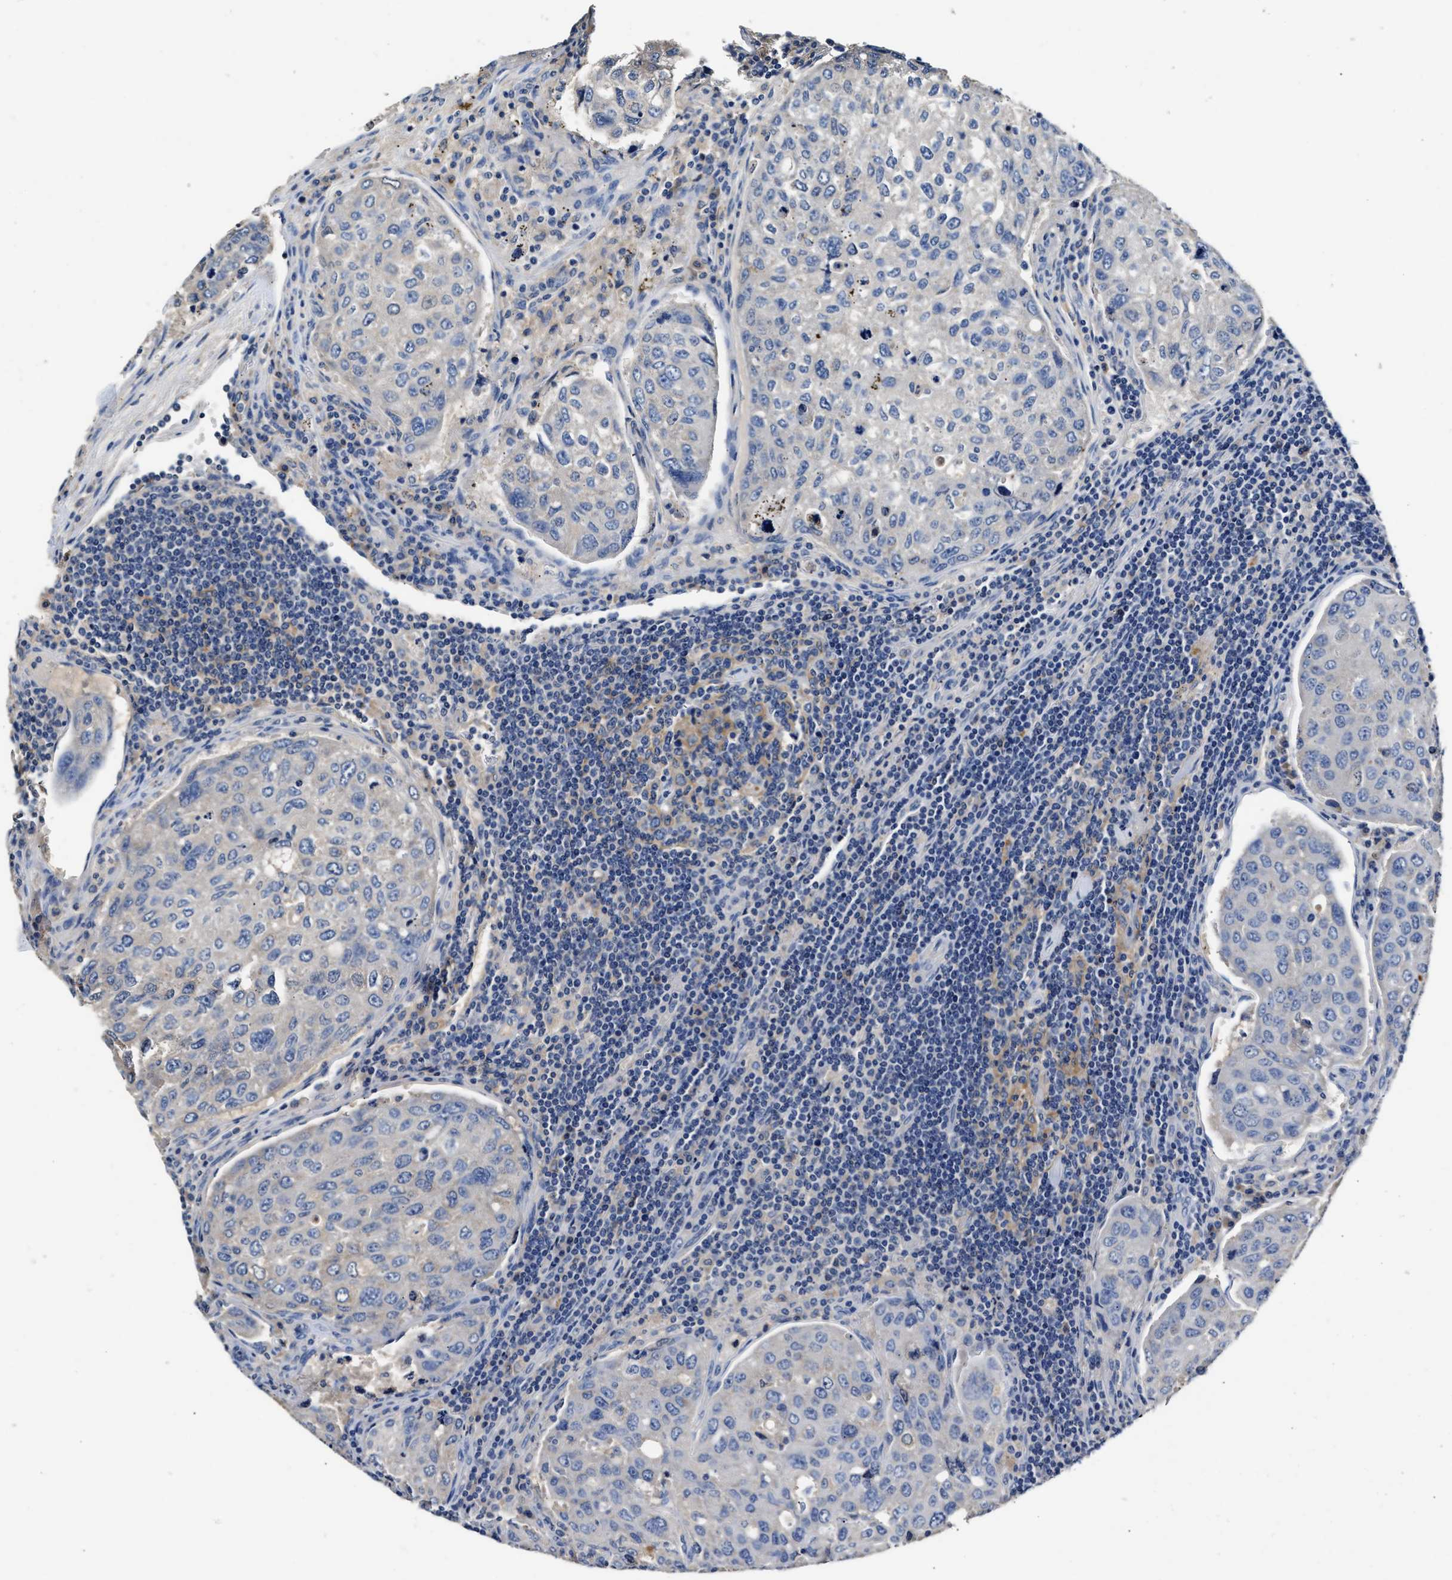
{"staining": {"intensity": "negative", "quantity": "none", "location": "none"}, "tissue": "urothelial cancer", "cell_type": "Tumor cells", "image_type": "cancer", "snomed": [{"axis": "morphology", "description": "Urothelial carcinoma, High grade"}, {"axis": "topography", "description": "Lymph node"}, {"axis": "topography", "description": "Urinary bladder"}], "caption": "Image shows no significant protein positivity in tumor cells of urothelial carcinoma (high-grade).", "gene": "SLCO2B1", "patient": {"sex": "male", "age": 51}}